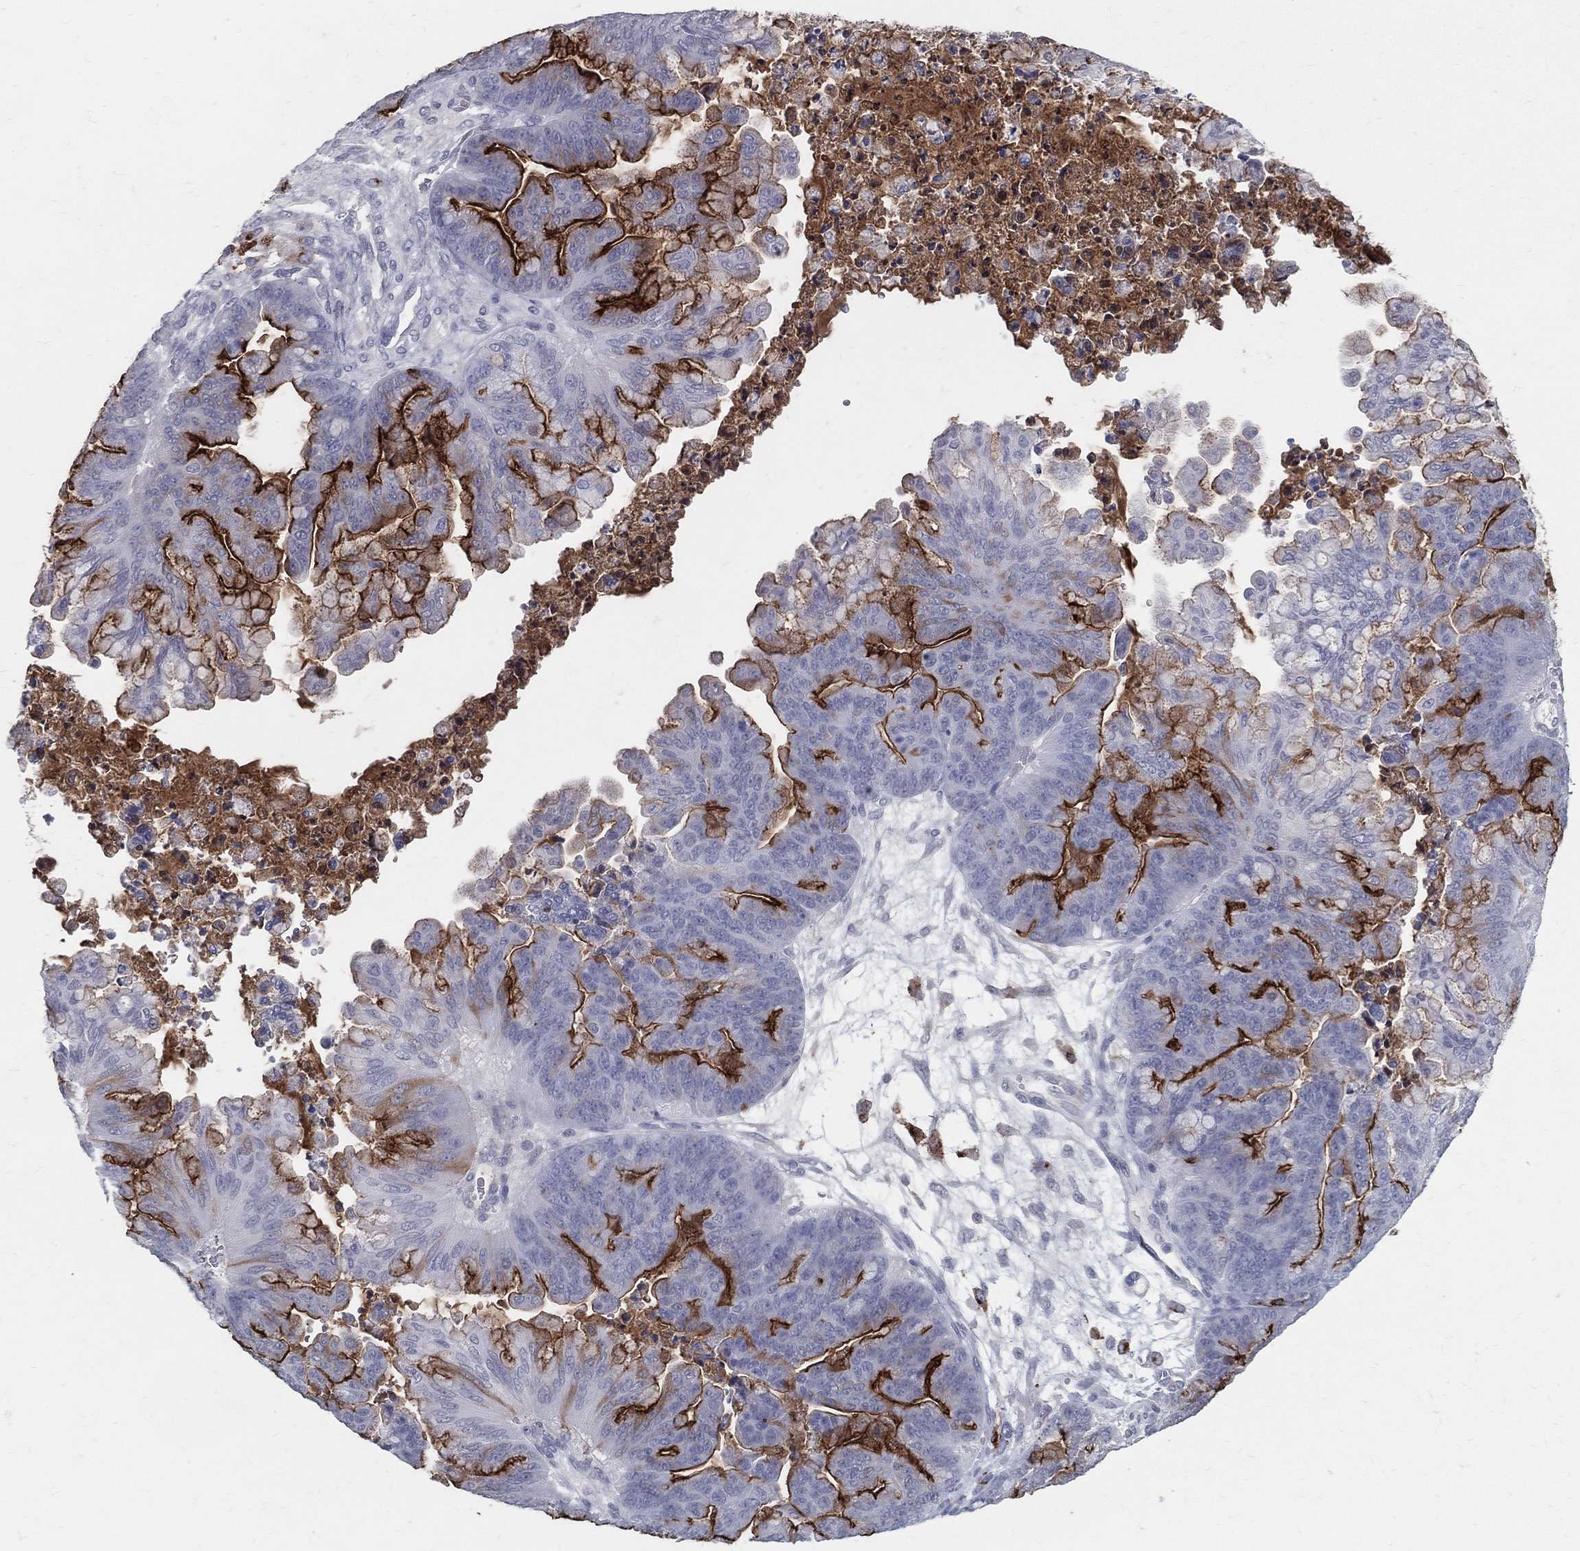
{"staining": {"intensity": "strong", "quantity": "<25%", "location": "cytoplasmic/membranous"}, "tissue": "ovarian cancer", "cell_type": "Tumor cells", "image_type": "cancer", "snomed": [{"axis": "morphology", "description": "Cystadenocarcinoma, mucinous, NOS"}, {"axis": "topography", "description": "Ovary"}], "caption": "High-power microscopy captured an IHC histopathology image of ovarian mucinous cystadenocarcinoma, revealing strong cytoplasmic/membranous staining in about <25% of tumor cells.", "gene": "ACE2", "patient": {"sex": "female", "age": 67}}